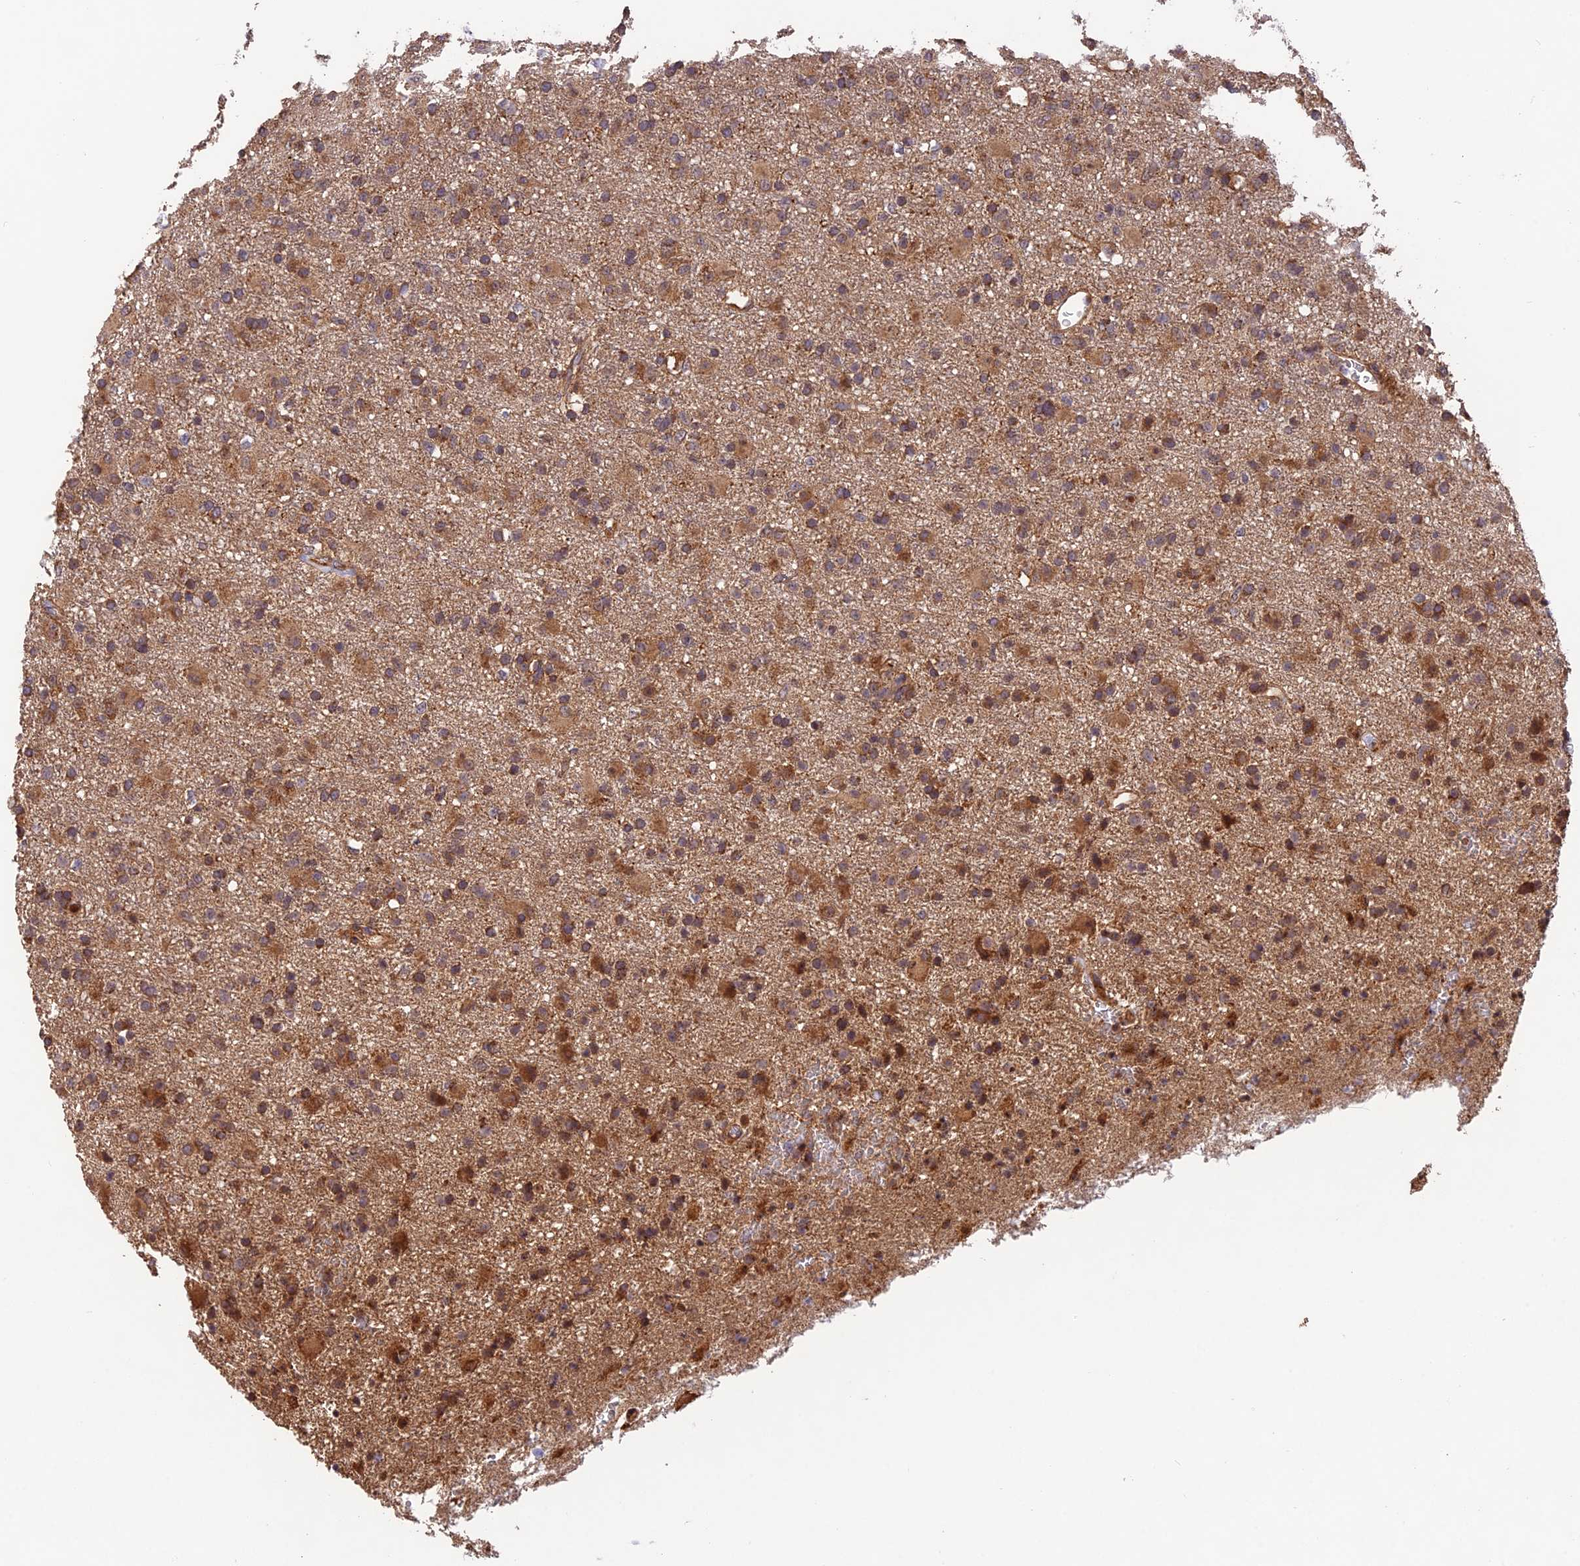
{"staining": {"intensity": "moderate", "quantity": "25%-75%", "location": "cytoplasmic/membranous"}, "tissue": "glioma", "cell_type": "Tumor cells", "image_type": "cancer", "snomed": [{"axis": "morphology", "description": "Glioma, malignant, Low grade"}, {"axis": "topography", "description": "Brain"}], "caption": "Brown immunohistochemical staining in human glioma reveals moderate cytoplasmic/membranous expression in about 25%-75% of tumor cells.", "gene": "MNS1", "patient": {"sex": "male", "age": 65}}